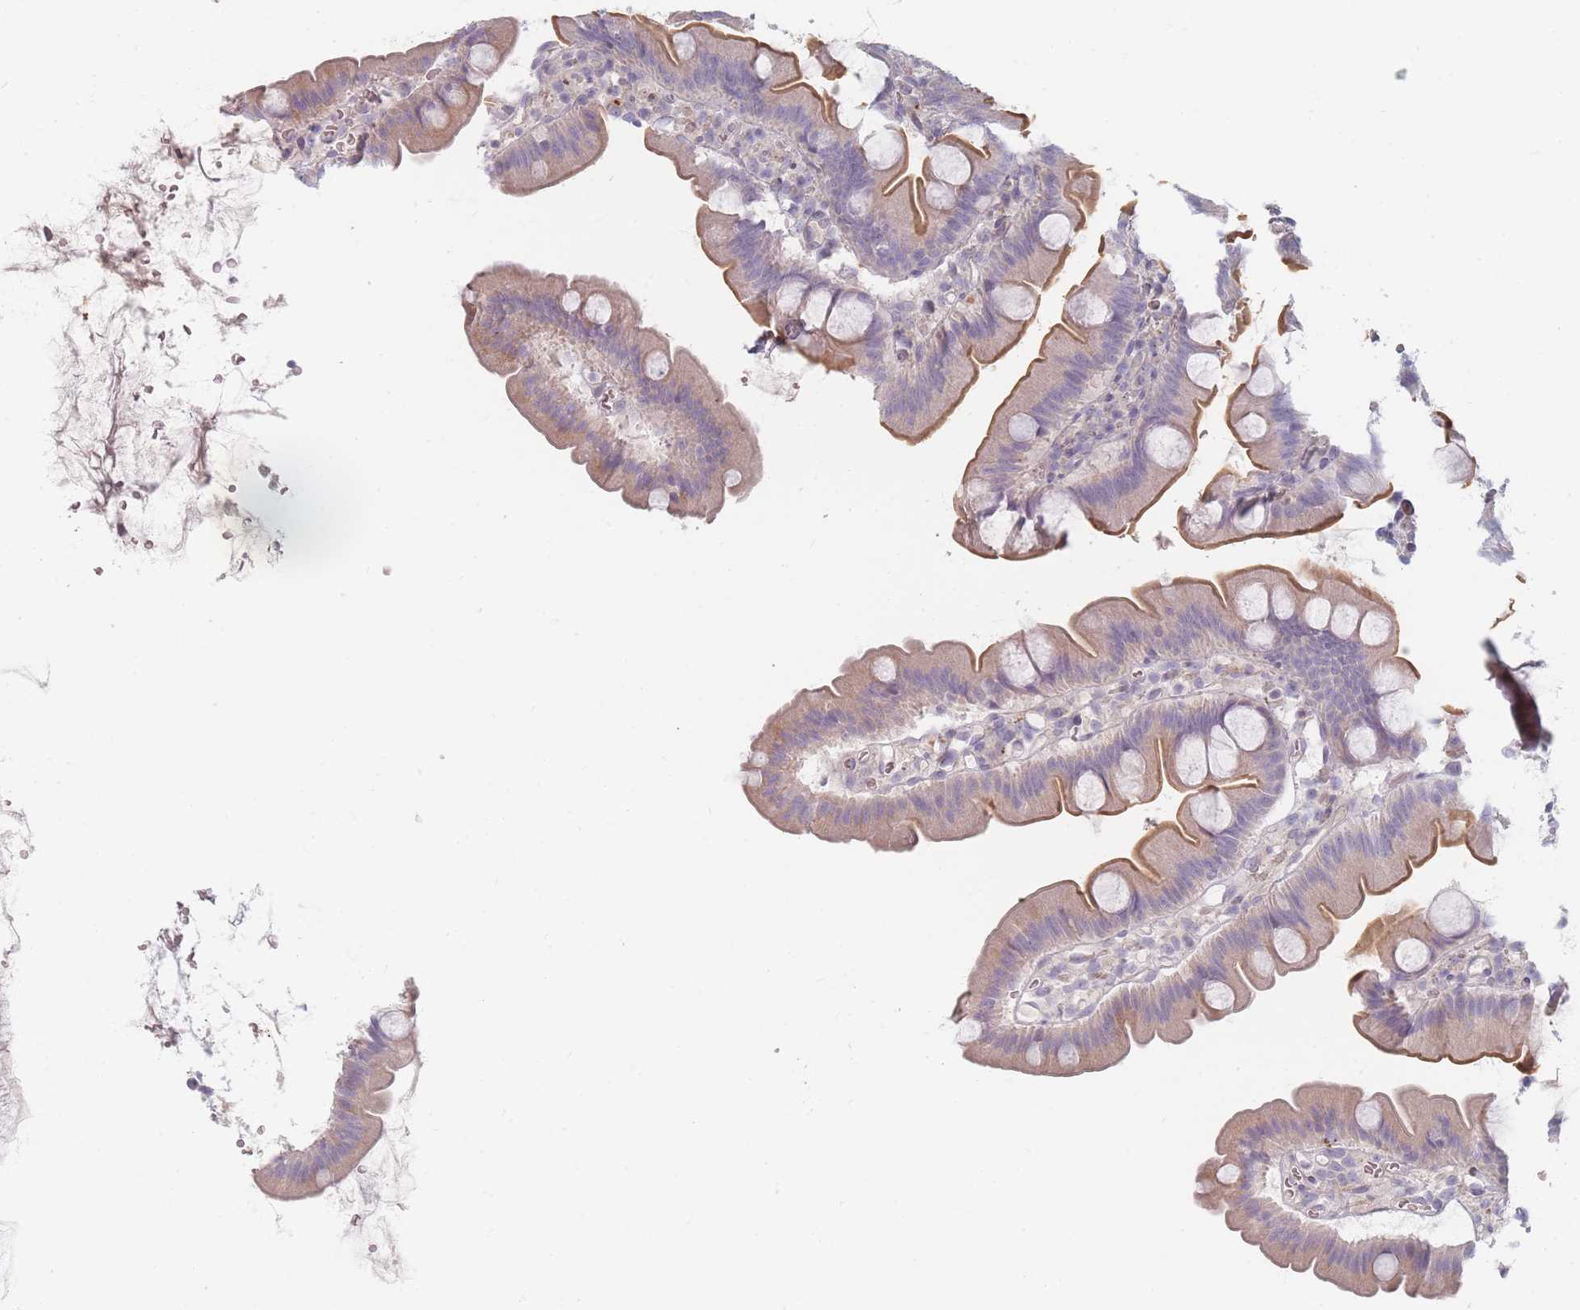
{"staining": {"intensity": "moderate", "quantity": "25%-75%", "location": "cytoplasmic/membranous"}, "tissue": "small intestine", "cell_type": "Glandular cells", "image_type": "normal", "snomed": [{"axis": "morphology", "description": "Normal tissue, NOS"}, {"axis": "topography", "description": "Small intestine"}], "caption": "Immunohistochemical staining of normal human small intestine demonstrates moderate cytoplasmic/membranous protein staining in approximately 25%-75% of glandular cells. Using DAB (brown) and hematoxylin (blue) stains, captured at high magnification using brightfield microscopy.", "gene": "TMOD1", "patient": {"sex": "female", "age": 68}}